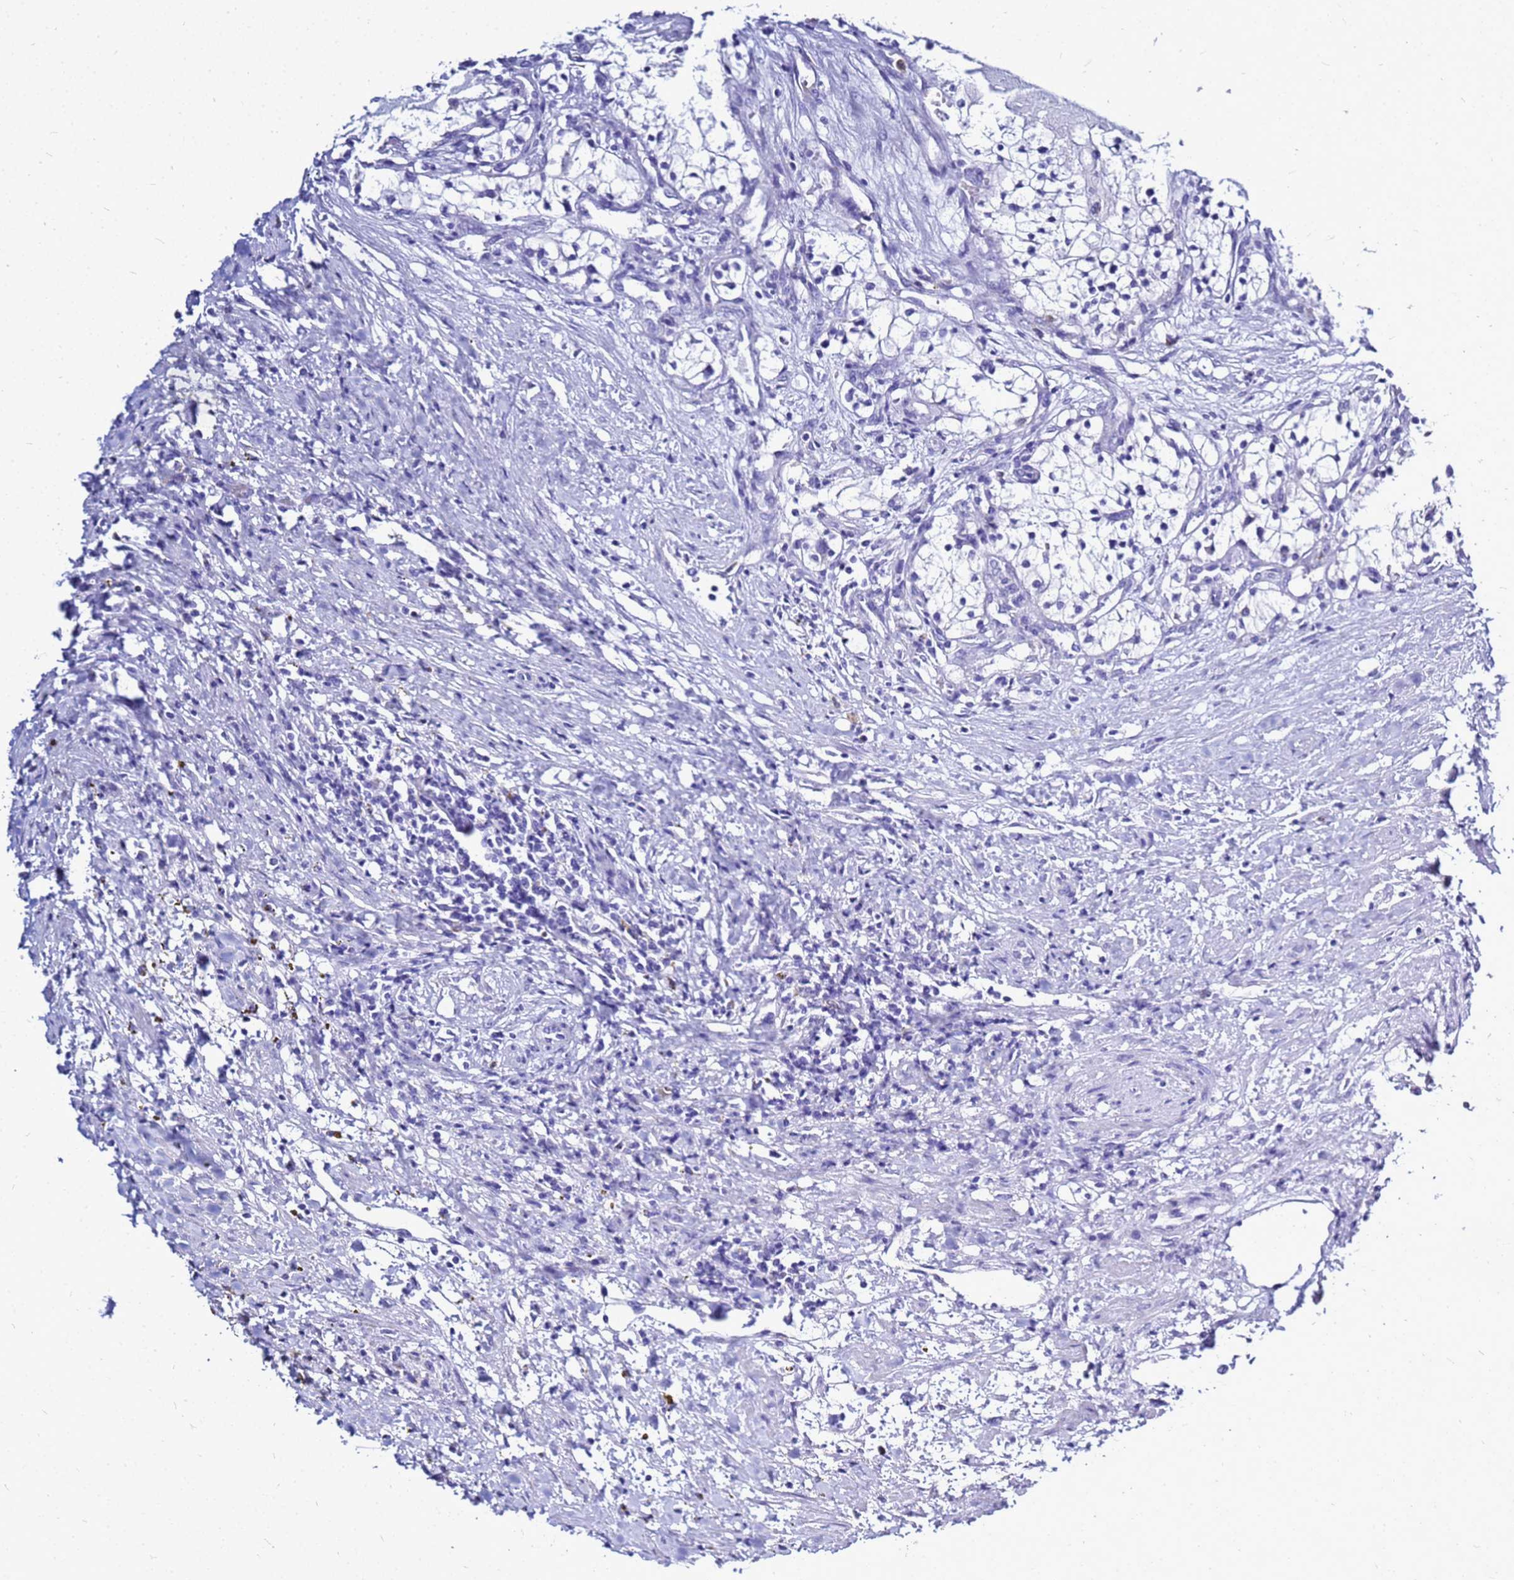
{"staining": {"intensity": "negative", "quantity": "none", "location": "none"}, "tissue": "renal cancer", "cell_type": "Tumor cells", "image_type": "cancer", "snomed": [{"axis": "morphology", "description": "Normal tissue, NOS"}, {"axis": "morphology", "description": "Adenocarcinoma, NOS"}, {"axis": "topography", "description": "Kidney"}], "caption": "DAB immunohistochemical staining of human adenocarcinoma (renal) exhibits no significant staining in tumor cells.", "gene": "CSTA", "patient": {"sex": "male", "age": 68}}